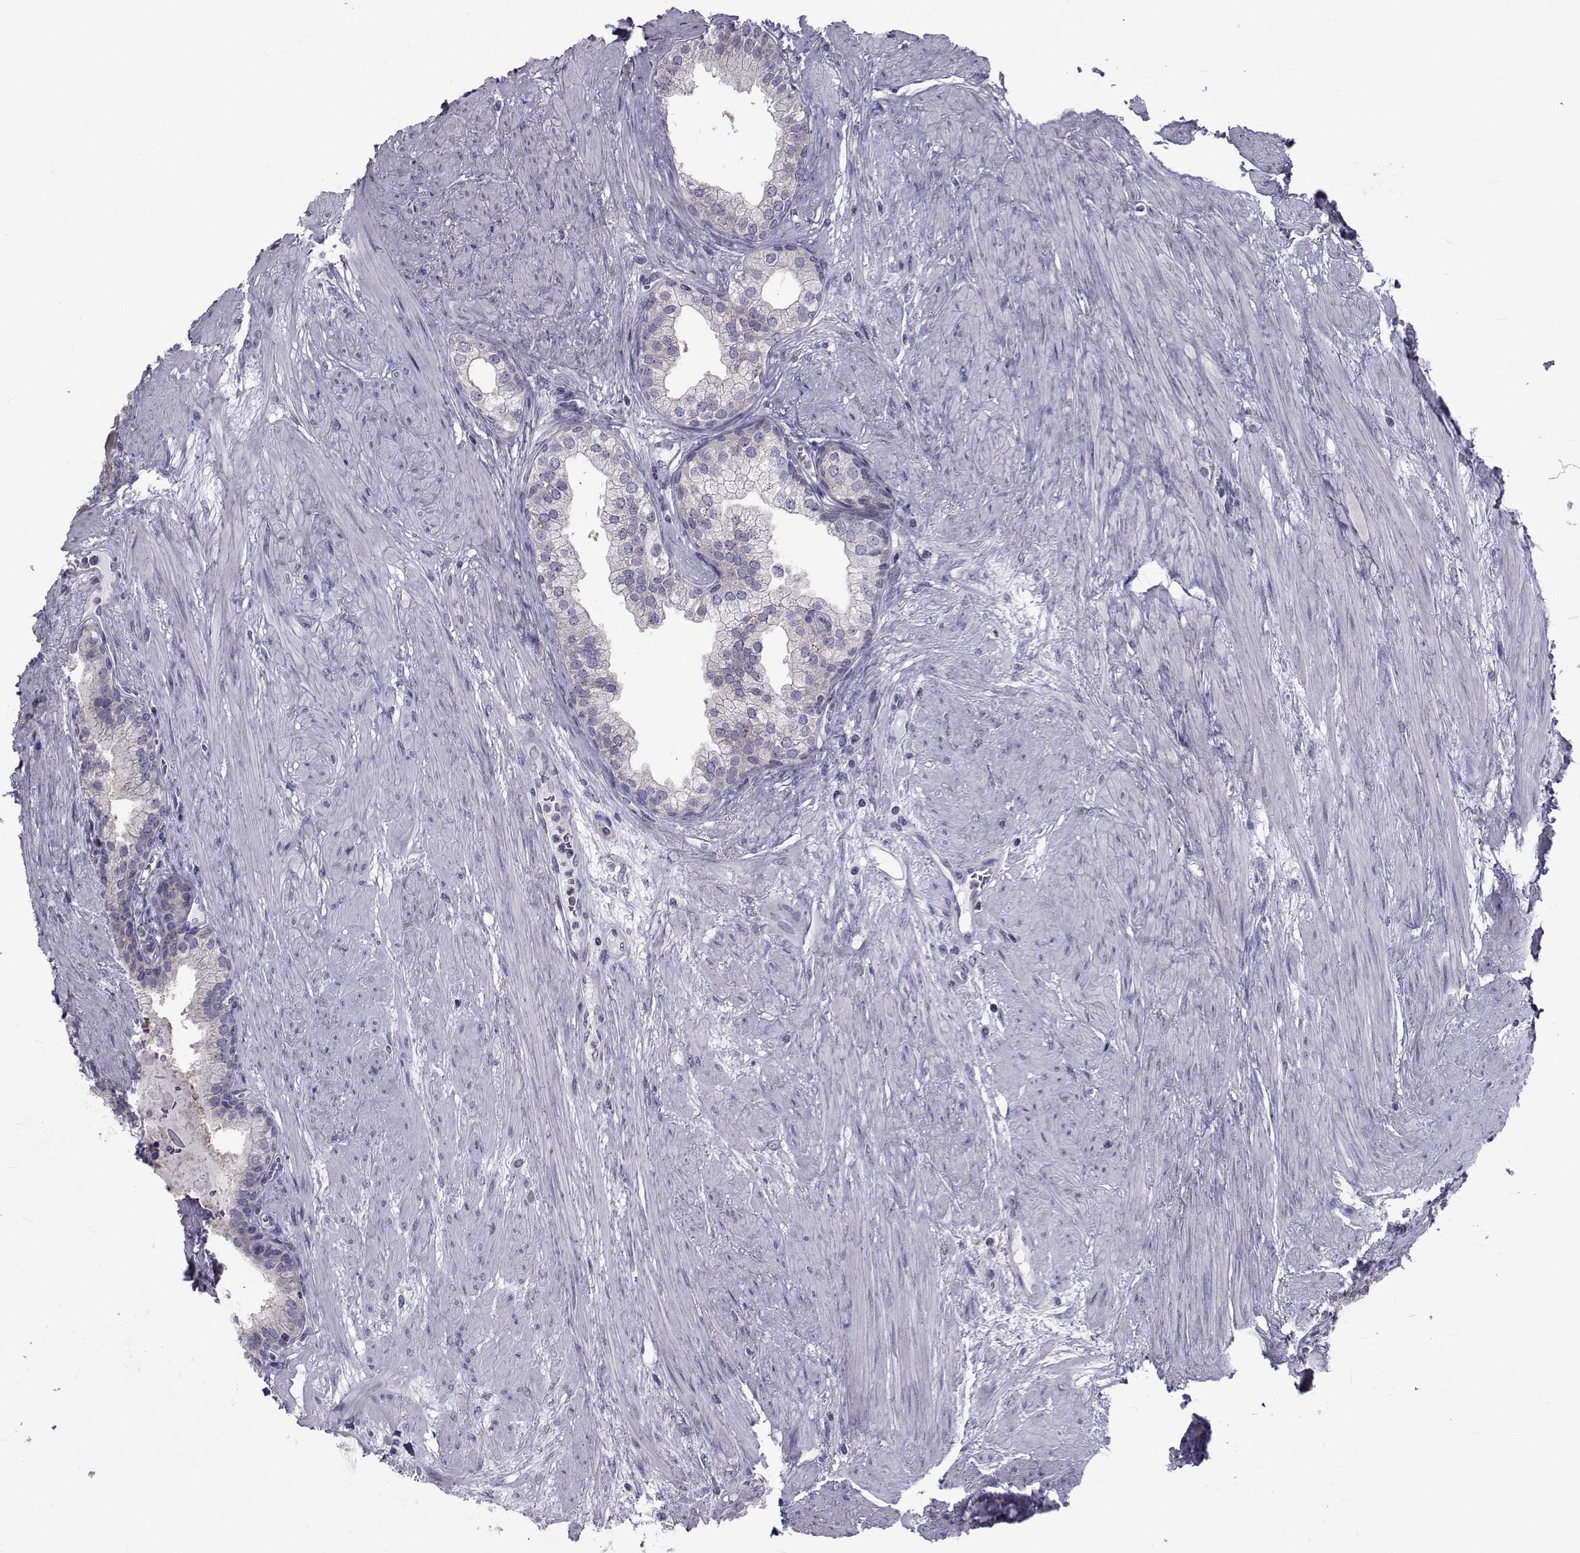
{"staining": {"intensity": "negative", "quantity": "none", "location": "none"}, "tissue": "prostate cancer", "cell_type": "Tumor cells", "image_type": "cancer", "snomed": [{"axis": "morphology", "description": "Adenocarcinoma, NOS"}, {"axis": "topography", "description": "Prostate"}], "caption": "There is no significant expression in tumor cells of prostate cancer (adenocarcinoma). The staining was performed using DAB to visualize the protein expression in brown, while the nuclei were stained in blue with hematoxylin (Magnification: 20x).", "gene": "SLC30A10", "patient": {"sex": "male", "age": 69}}